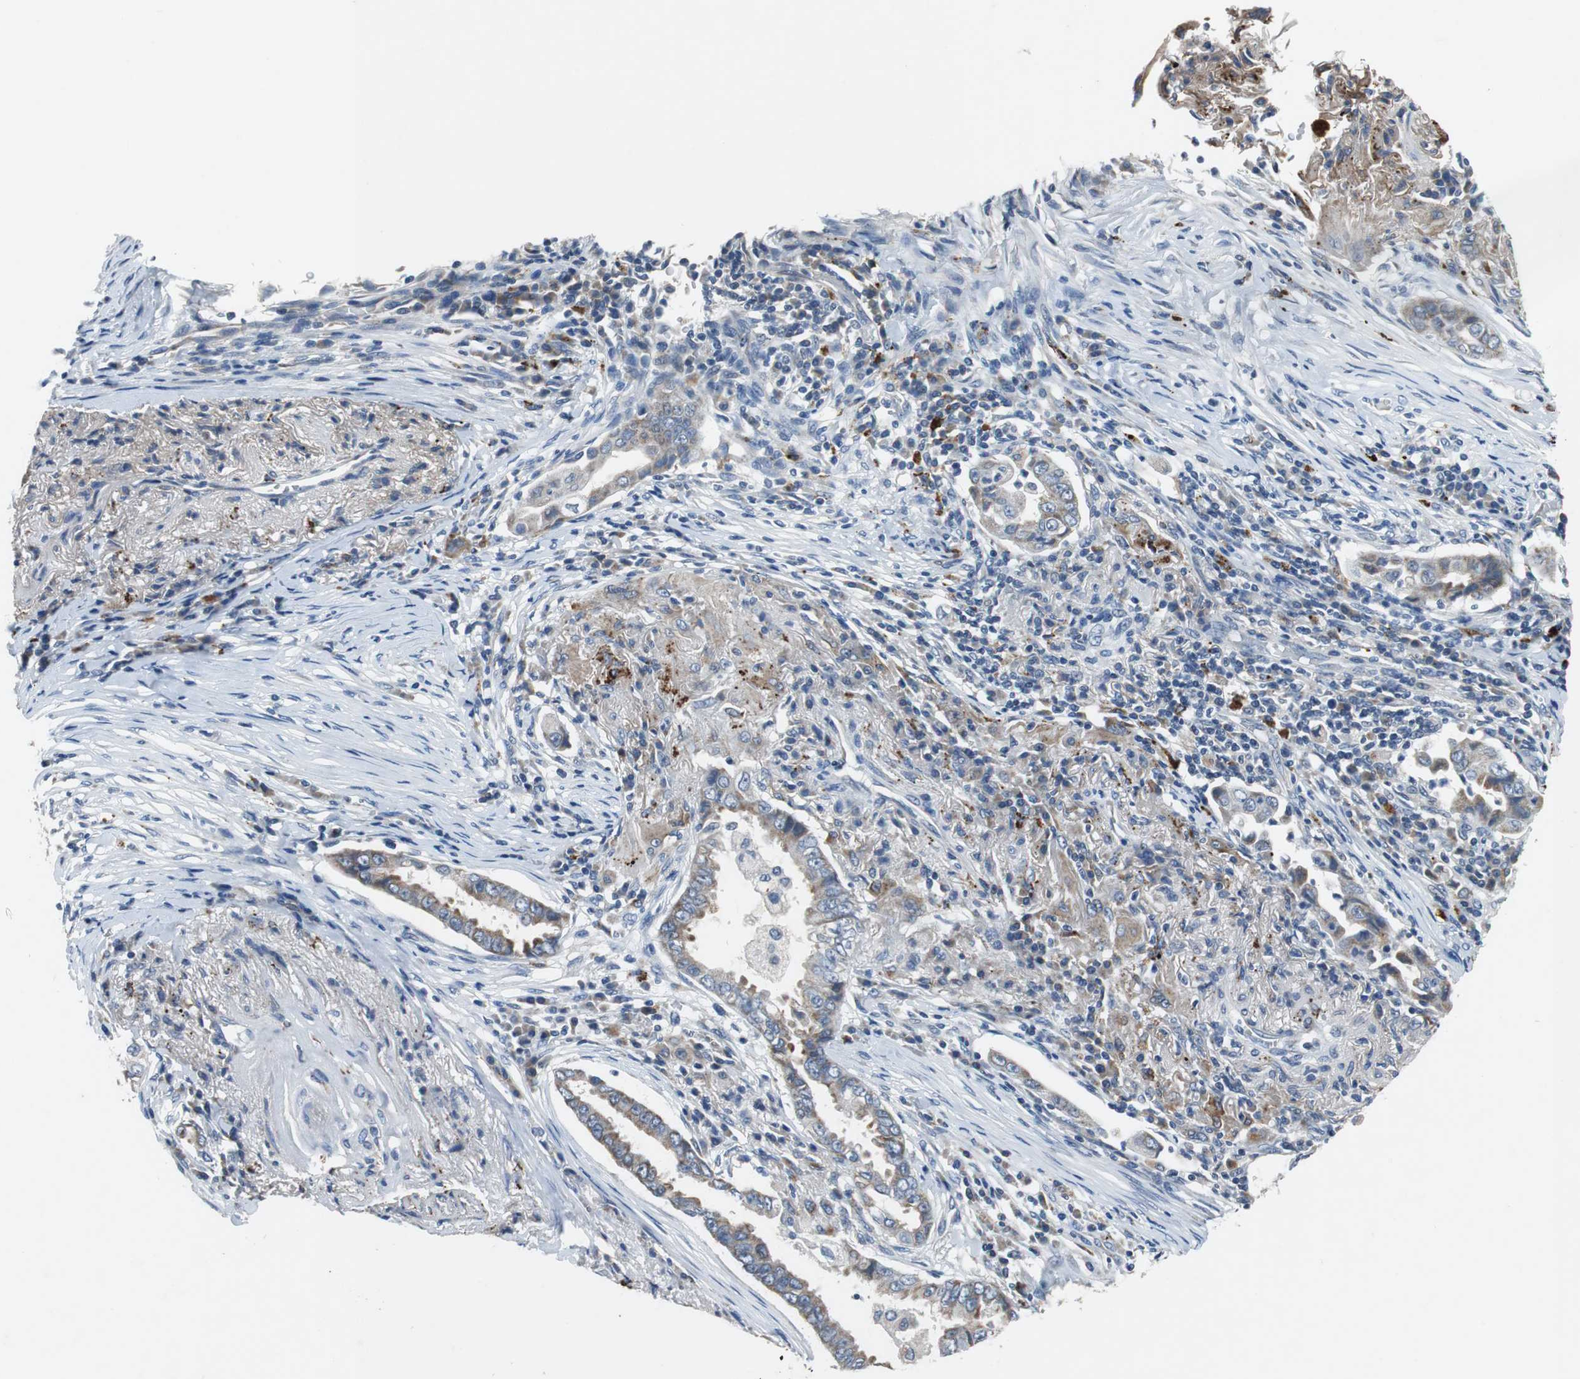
{"staining": {"intensity": "moderate", "quantity": "25%-75%", "location": "cytoplasmic/membranous"}, "tissue": "lung cancer", "cell_type": "Tumor cells", "image_type": "cancer", "snomed": [{"axis": "morphology", "description": "Normal tissue, NOS"}, {"axis": "morphology", "description": "Inflammation, NOS"}, {"axis": "morphology", "description": "Adenocarcinoma, NOS"}, {"axis": "topography", "description": "Lung"}], "caption": "Immunohistochemical staining of lung adenocarcinoma reveals medium levels of moderate cytoplasmic/membranous protein positivity in about 25%-75% of tumor cells.", "gene": "NLGN1", "patient": {"sex": "female", "age": 64}}